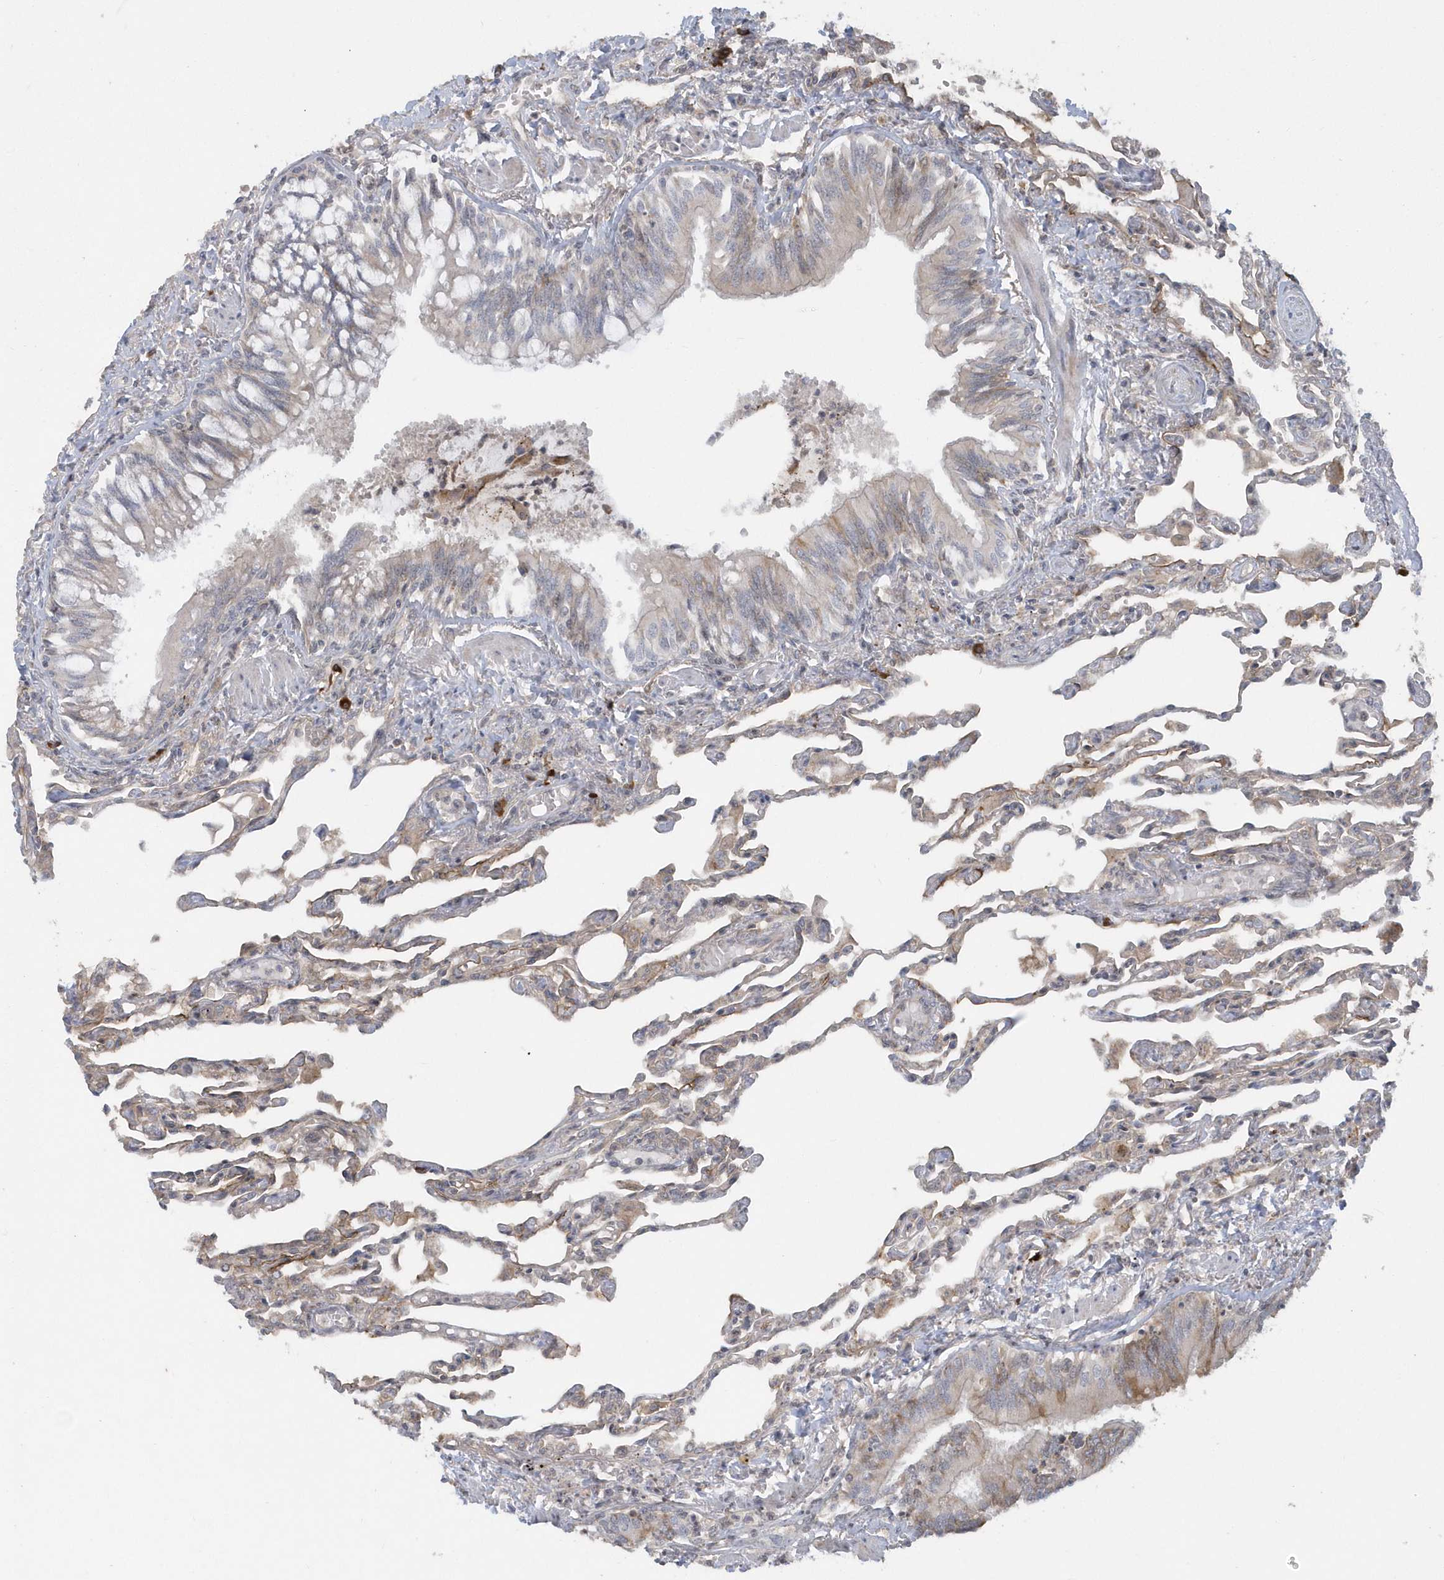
{"staining": {"intensity": "weak", "quantity": "<25%", "location": "cytoplasmic/membranous"}, "tissue": "lung", "cell_type": "Alveolar cells", "image_type": "normal", "snomed": [{"axis": "morphology", "description": "Normal tissue, NOS"}, {"axis": "topography", "description": "Bronchus"}, {"axis": "topography", "description": "Lung"}], "caption": "High power microscopy image of an immunohistochemistry photomicrograph of benign lung, revealing no significant staining in alveolar cells.", "gene": "HERPUD1", "patient": {"sex": "female", "age": 49}}